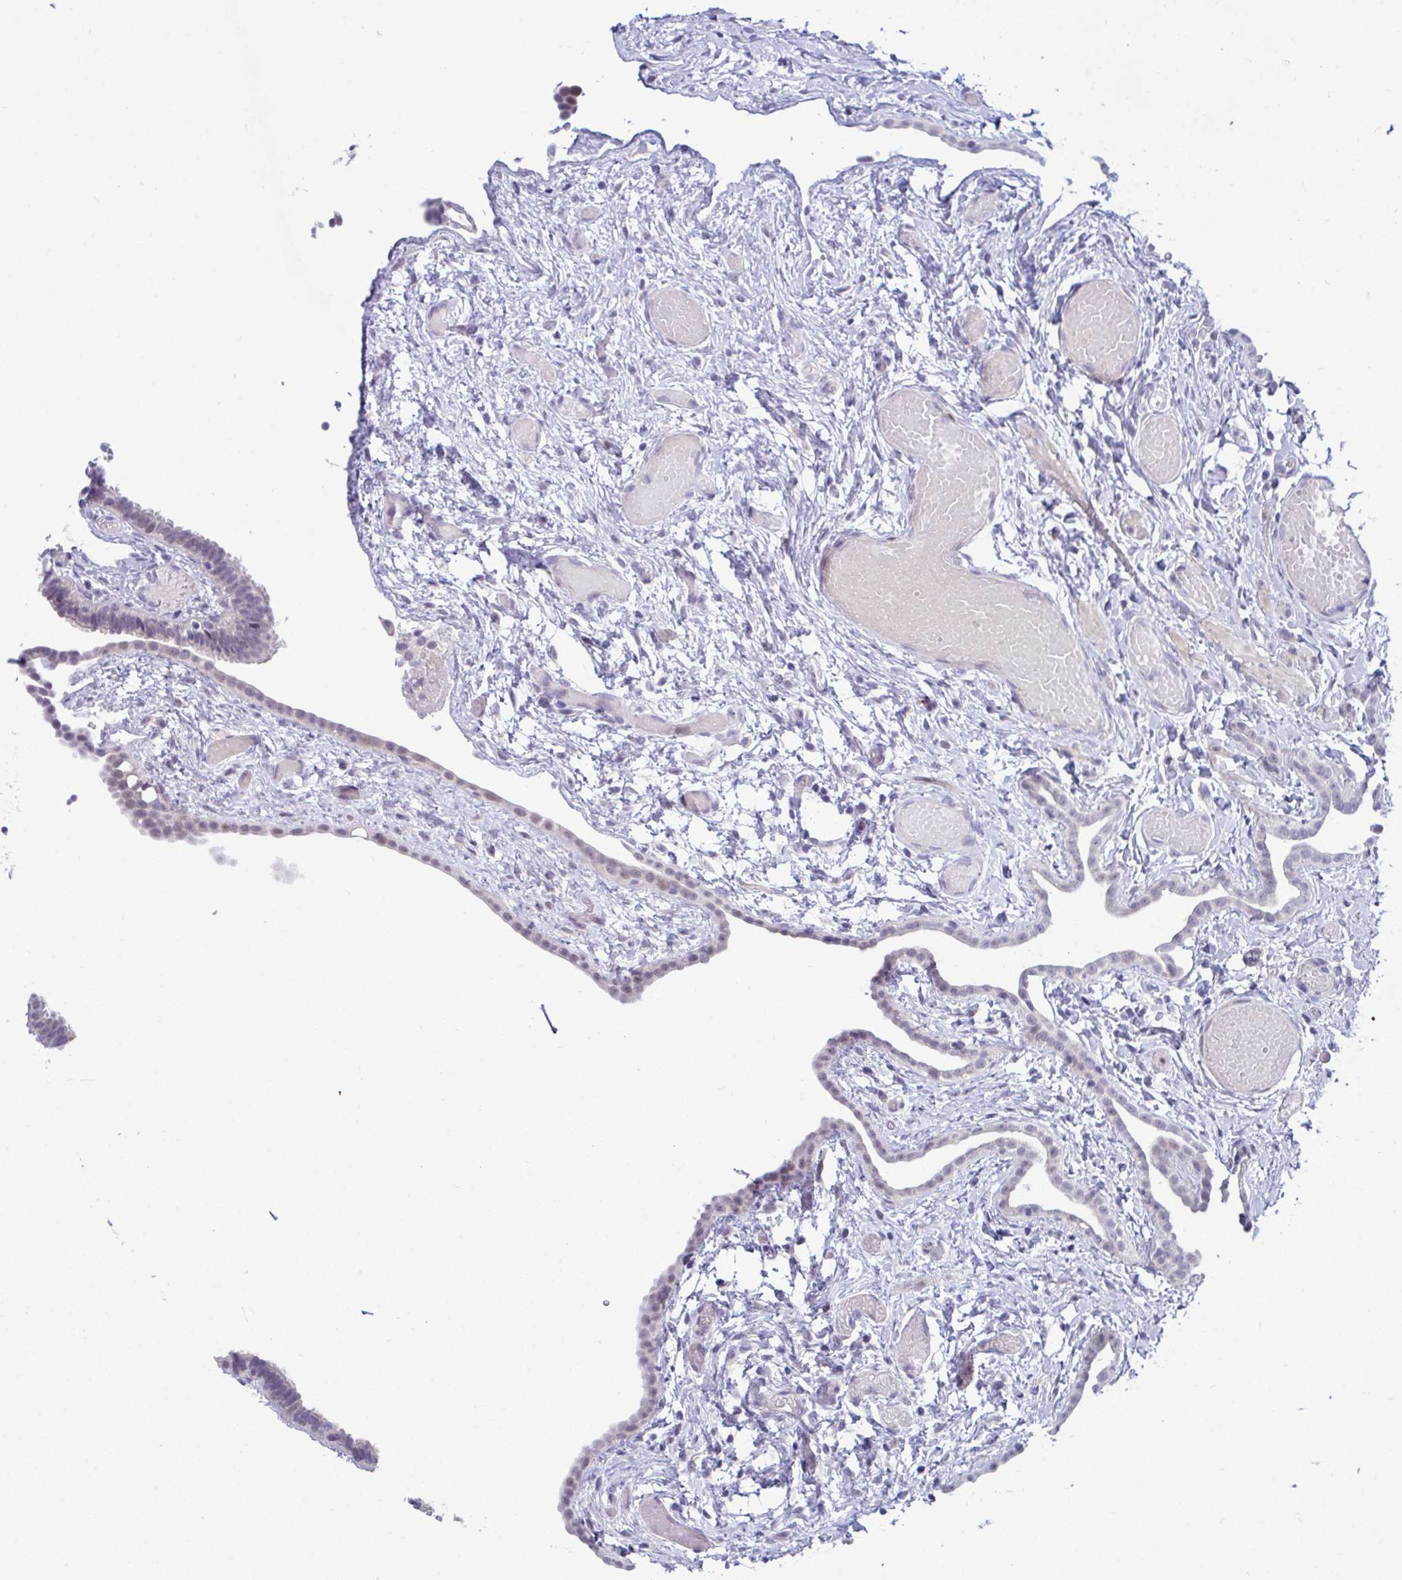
{"staining": {"intensity": "weak", "quantity": "<25%", "location": "nuclear"}, "tissue": "fallopian tube", "cell_type": "Glandular cells", "image_type": "normal", "snomed": [{"axis": "morphology", "description": "Normal tissue, NOS"}, {"axis": "topography", "description": "Fallopian tube"}], "caption": "This image is of normal fallopian tube stained with immunohistochemistry (IHC) to label a protein in brown with the nuclei are counter-stained blue. There is no positivity in glandular cells.", "gene": "USP35", "patient": {"sex": "female", "age": 37}}